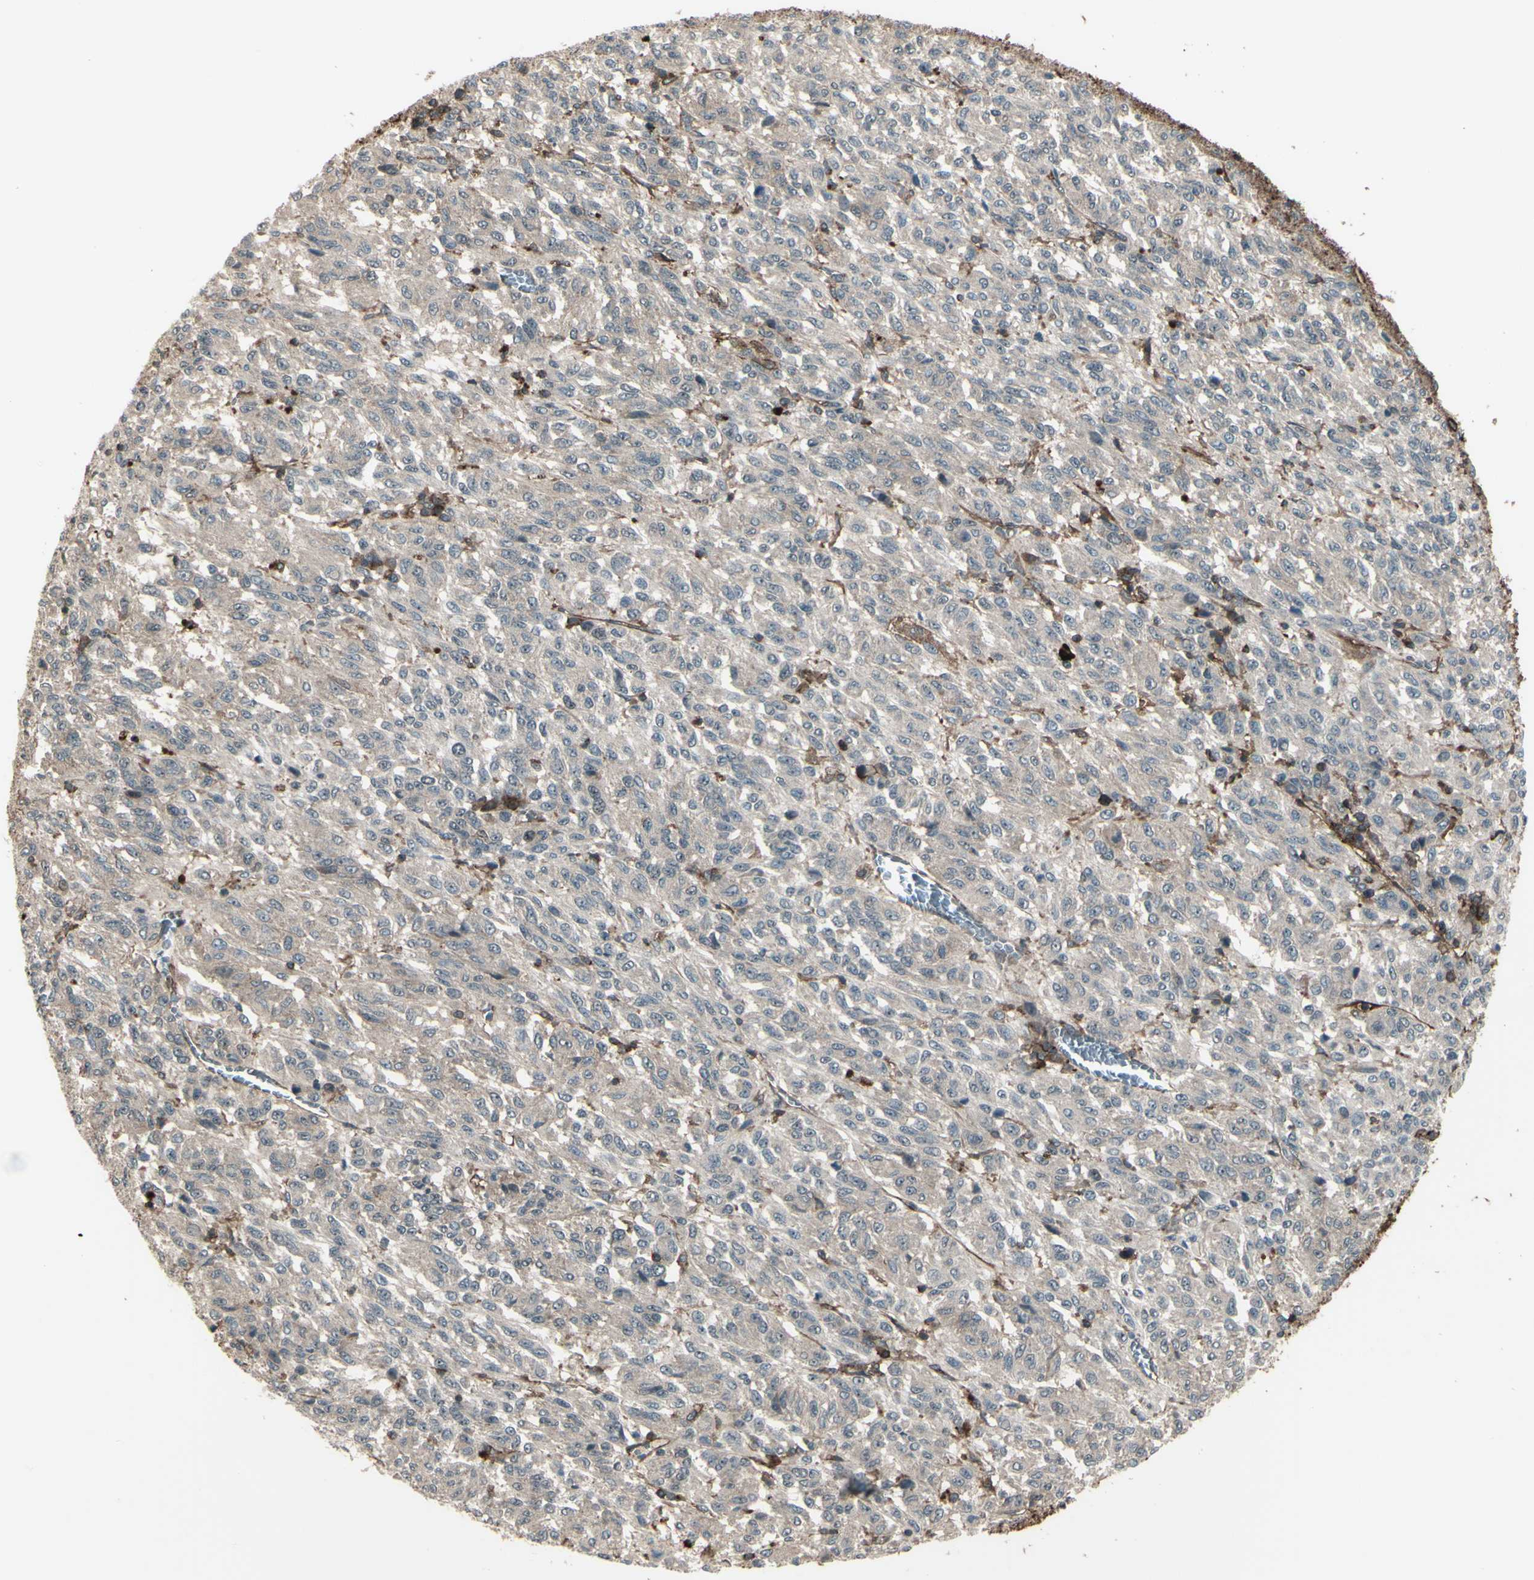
{"staining": {"intensity": "weak", "quantity": ">75%", "location": "cytoplasmic/membranous"}, "tissue": "melanoma", "cell_type": "Tumor cells", "image_type": "cancer", "snomed": [{"axis": "morphology", "description": "Malignant melanoma, Metastatic site"}, {"axis": "topography", "description": "Lung"}], "caption": "Malignant melanoma (metastatic site) stained with DAB IHC exhibits low levels of weak cytoplasmic/membranous staining in about >75% of tumor cells. (DAB (3,3'-diaminobenzidine) IHC, brown staining for protein, blue staining for nuclei).", "gene": "FXYD5", "patient": {"sex": "male", "age": 64}}